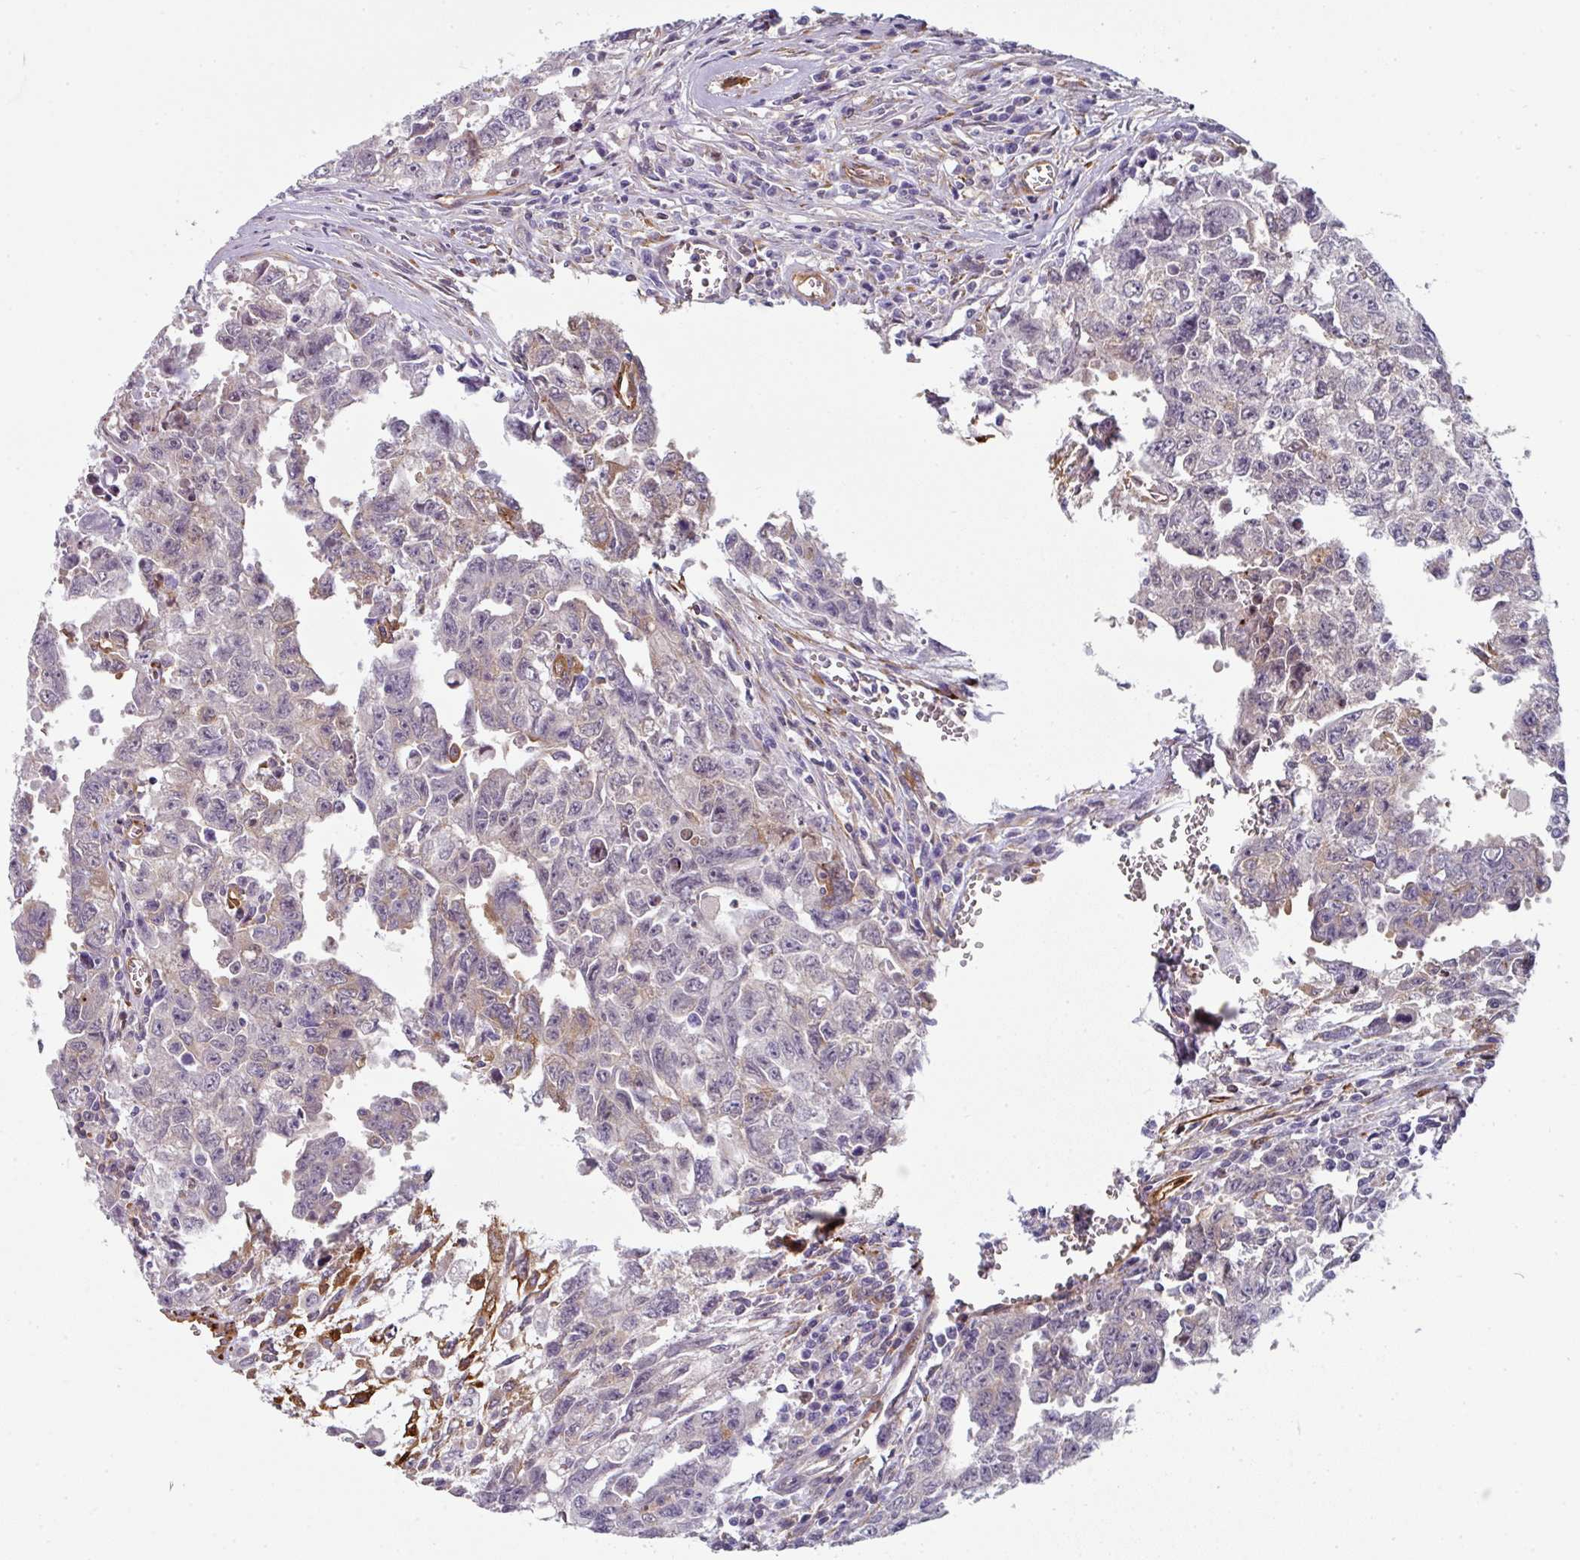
{"staining": {"intensity": "negative", "quantity": "none", "location": "none"}, "tissue": "testis cancer", "cell_type": "Tumor cells", "image_type": "cancer", "snomed": [{"axis": "morphology", "description": "Carcinoma, Embryonal, NOS"}, {"axis": "topography", "description": "Testis"}], "caption": "DAB immunohistochemical staining of human testis cancer (embryonal carcinoma) demonstrates no significant positivity in tumor cells.", "gene": "BEND5", "patient": {"sex": "male", "age": 24}}